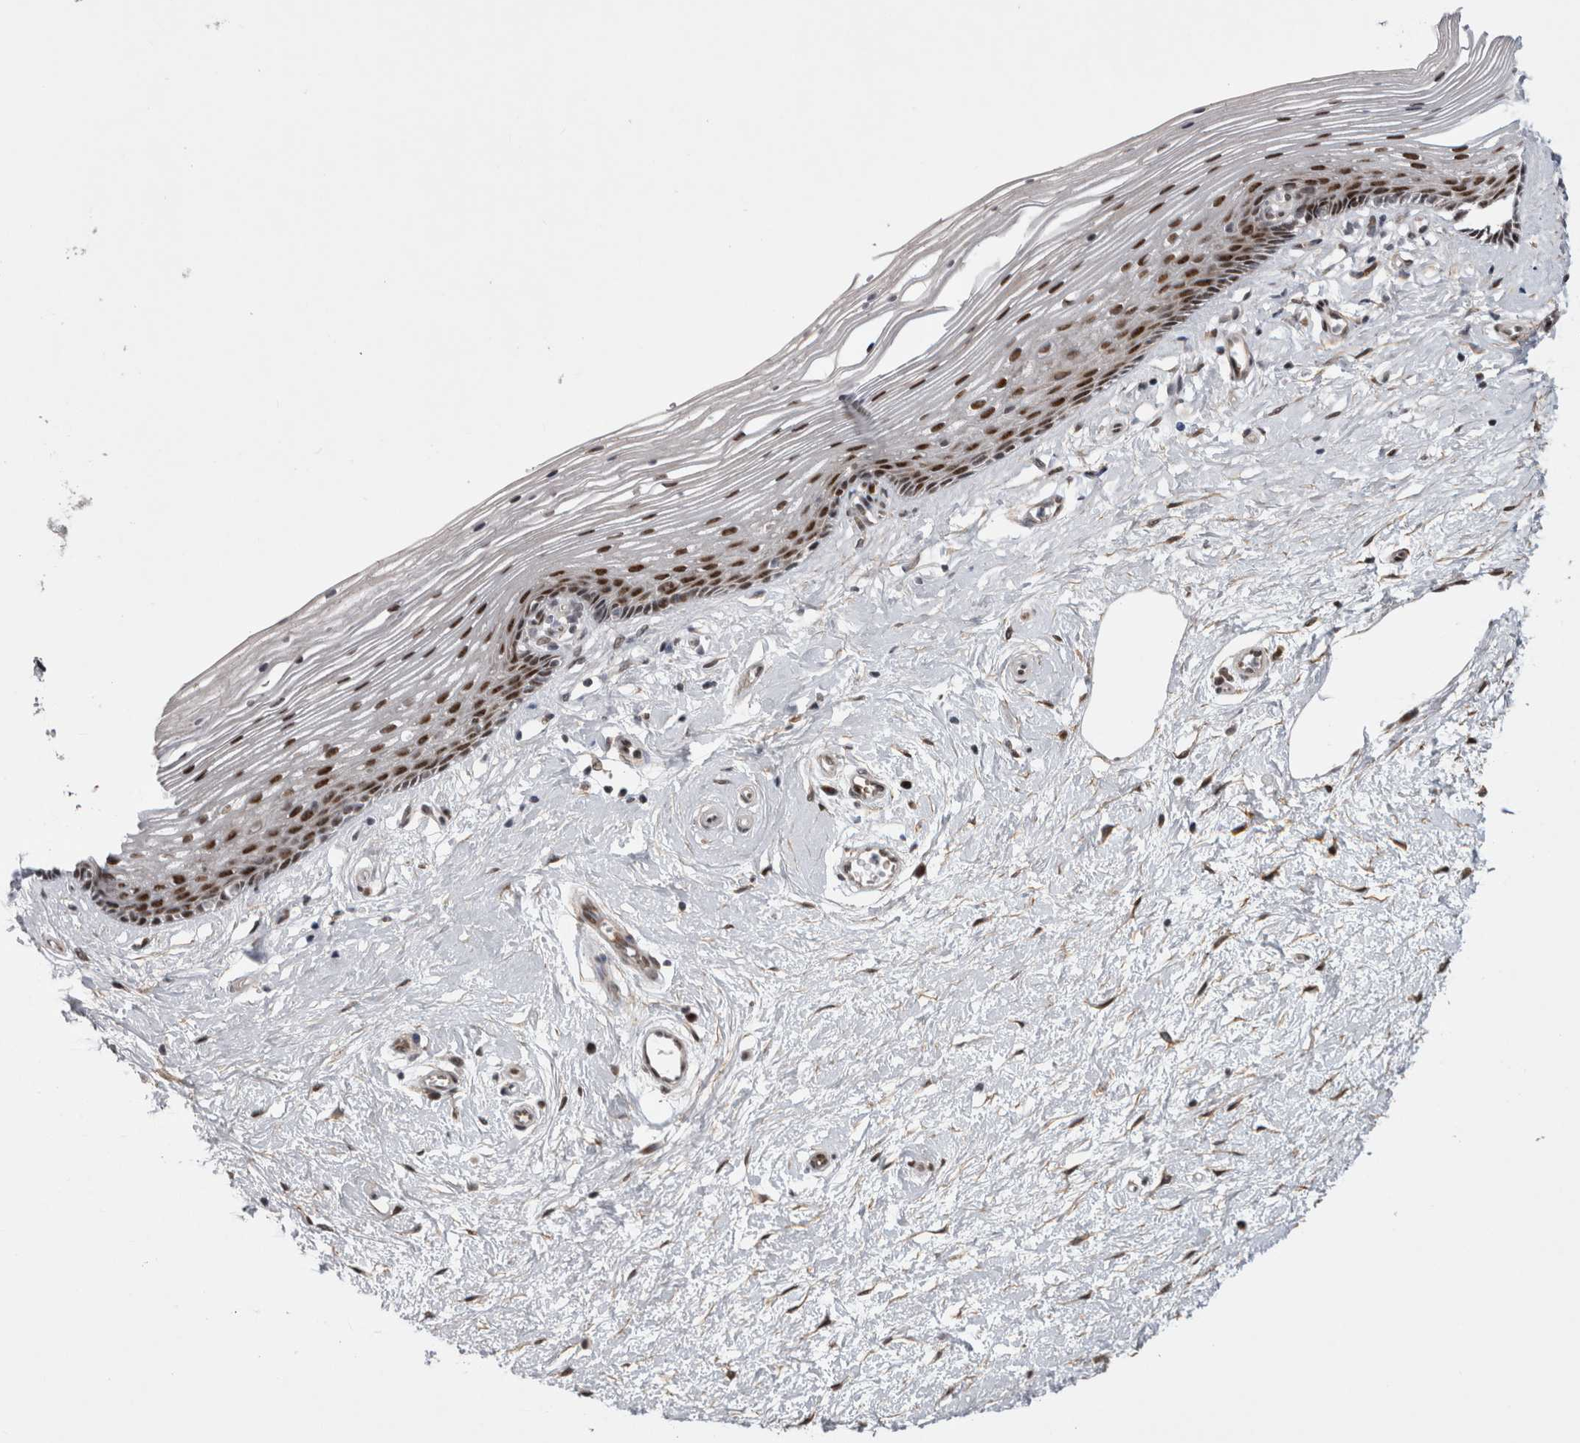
{"staining": {"intensity": "moderate", "quantity": "25%-75%", "location": "nuclear"}, "tissue": "vagina", "cell_type": "Squamous epithelial cells", "image_type": "normal", "snomed": [{"axis": "morphology", "description": "Normal tissue, NOS"}, {"axis": "topography", "description": "Vagina"}], "caption": "Immunohistochemical staining of benign vagina shows medium levels of moderate nuclear staining in approximately 25%-75% of squamous epithelial cells.", "gene": "IFI44", "patient": {"sex": "female", "age": 46}}